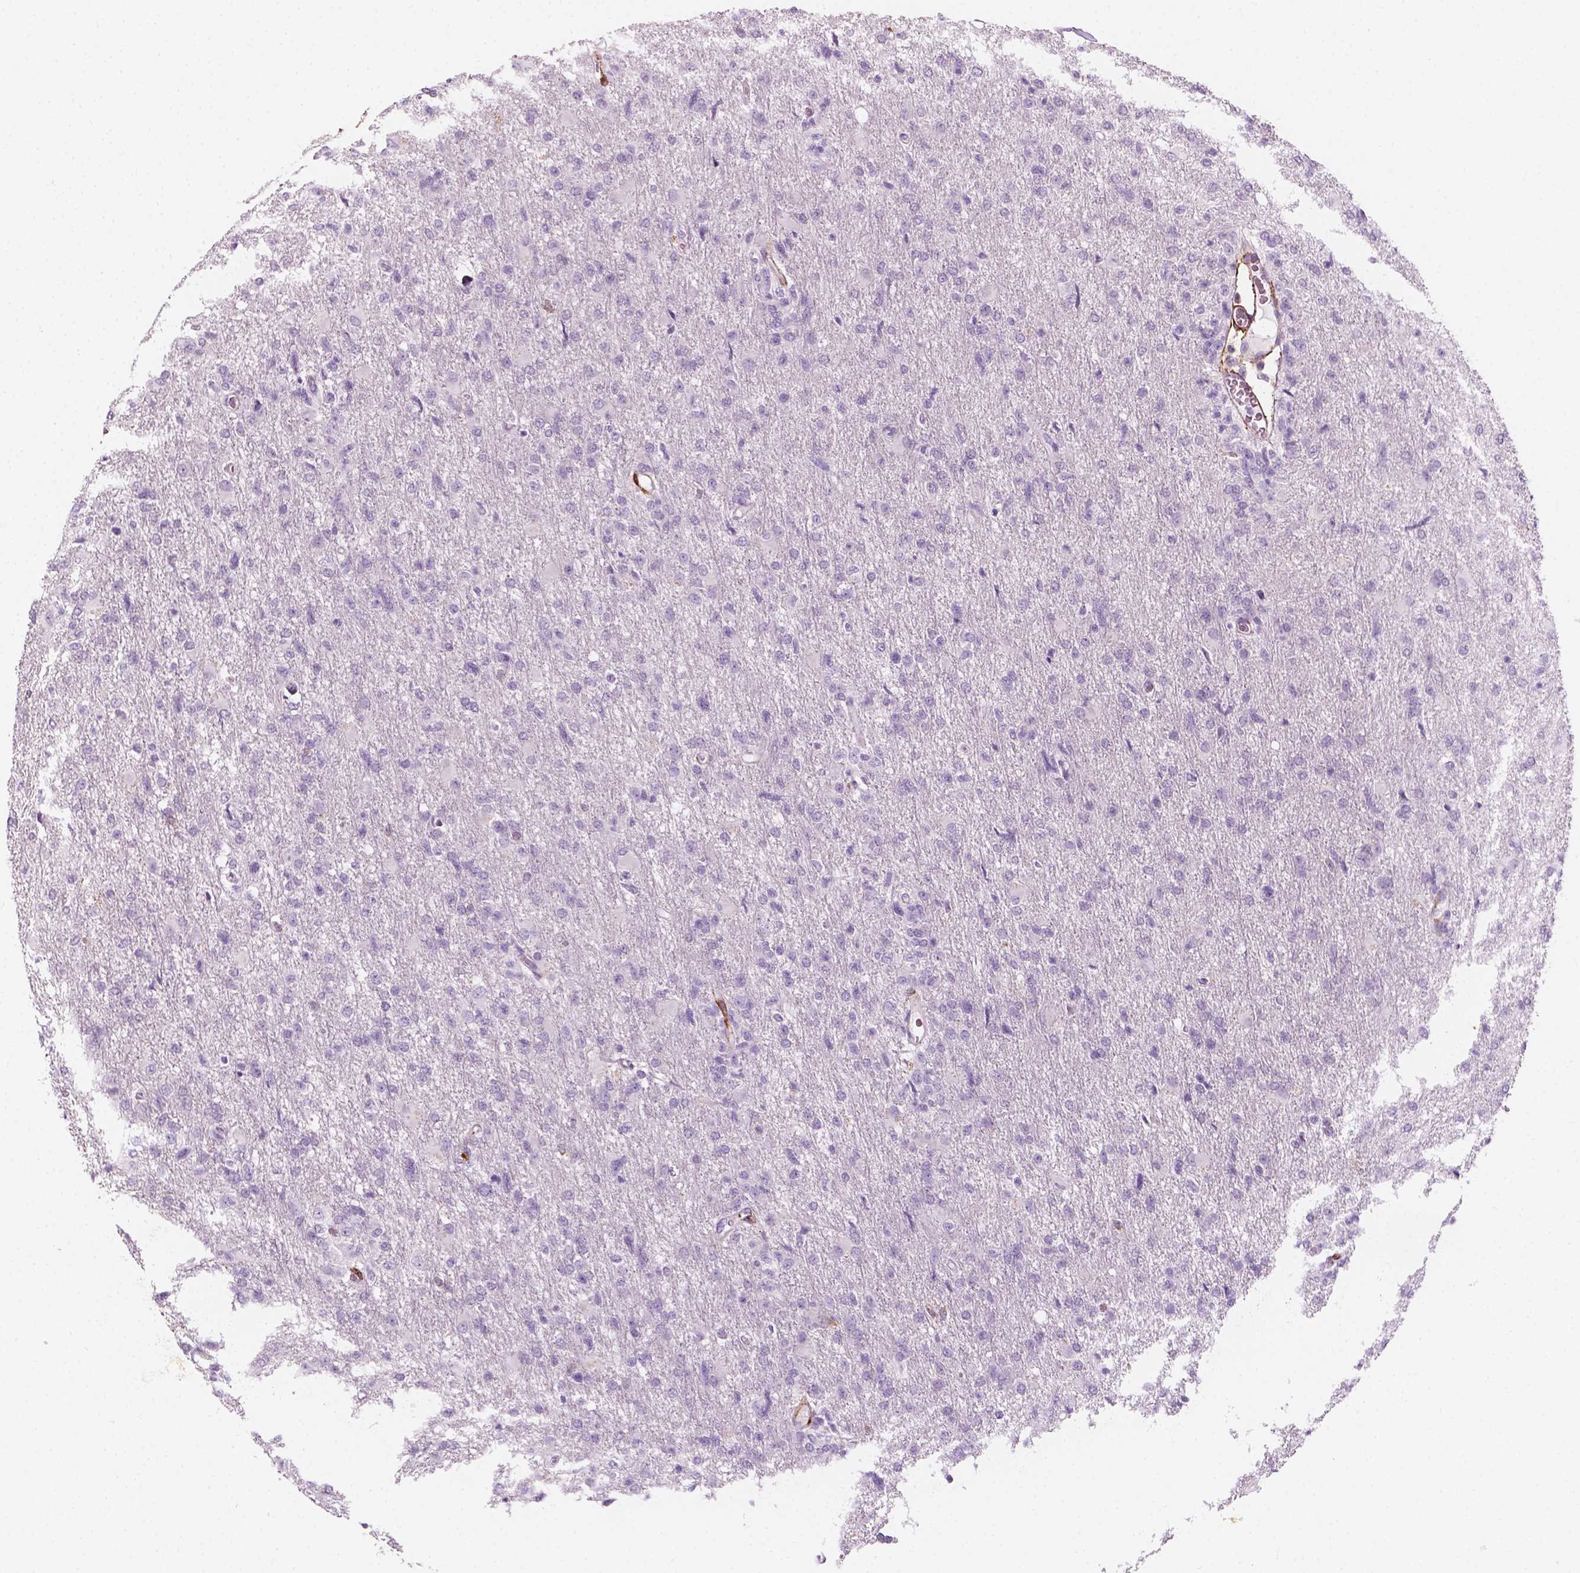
{"staining": {"intensity": "negative", "quantity": "none", "location": "none"}, "tissue": "glioma", "cell_type": "Tumor cells", "image_type": "cancer", "snomed": [{"axis": "morphology", "description": "Glioma, malignant, High grade"}, {"axis": "topography", "description": "Brain"}], "caption": "DAB immunohistochemical staining of human high-grade glioma (malignant) exhibits no significant staining in tumor cells.", "gene": "CES1", "patient": {"sex": "male", "age": 68}}